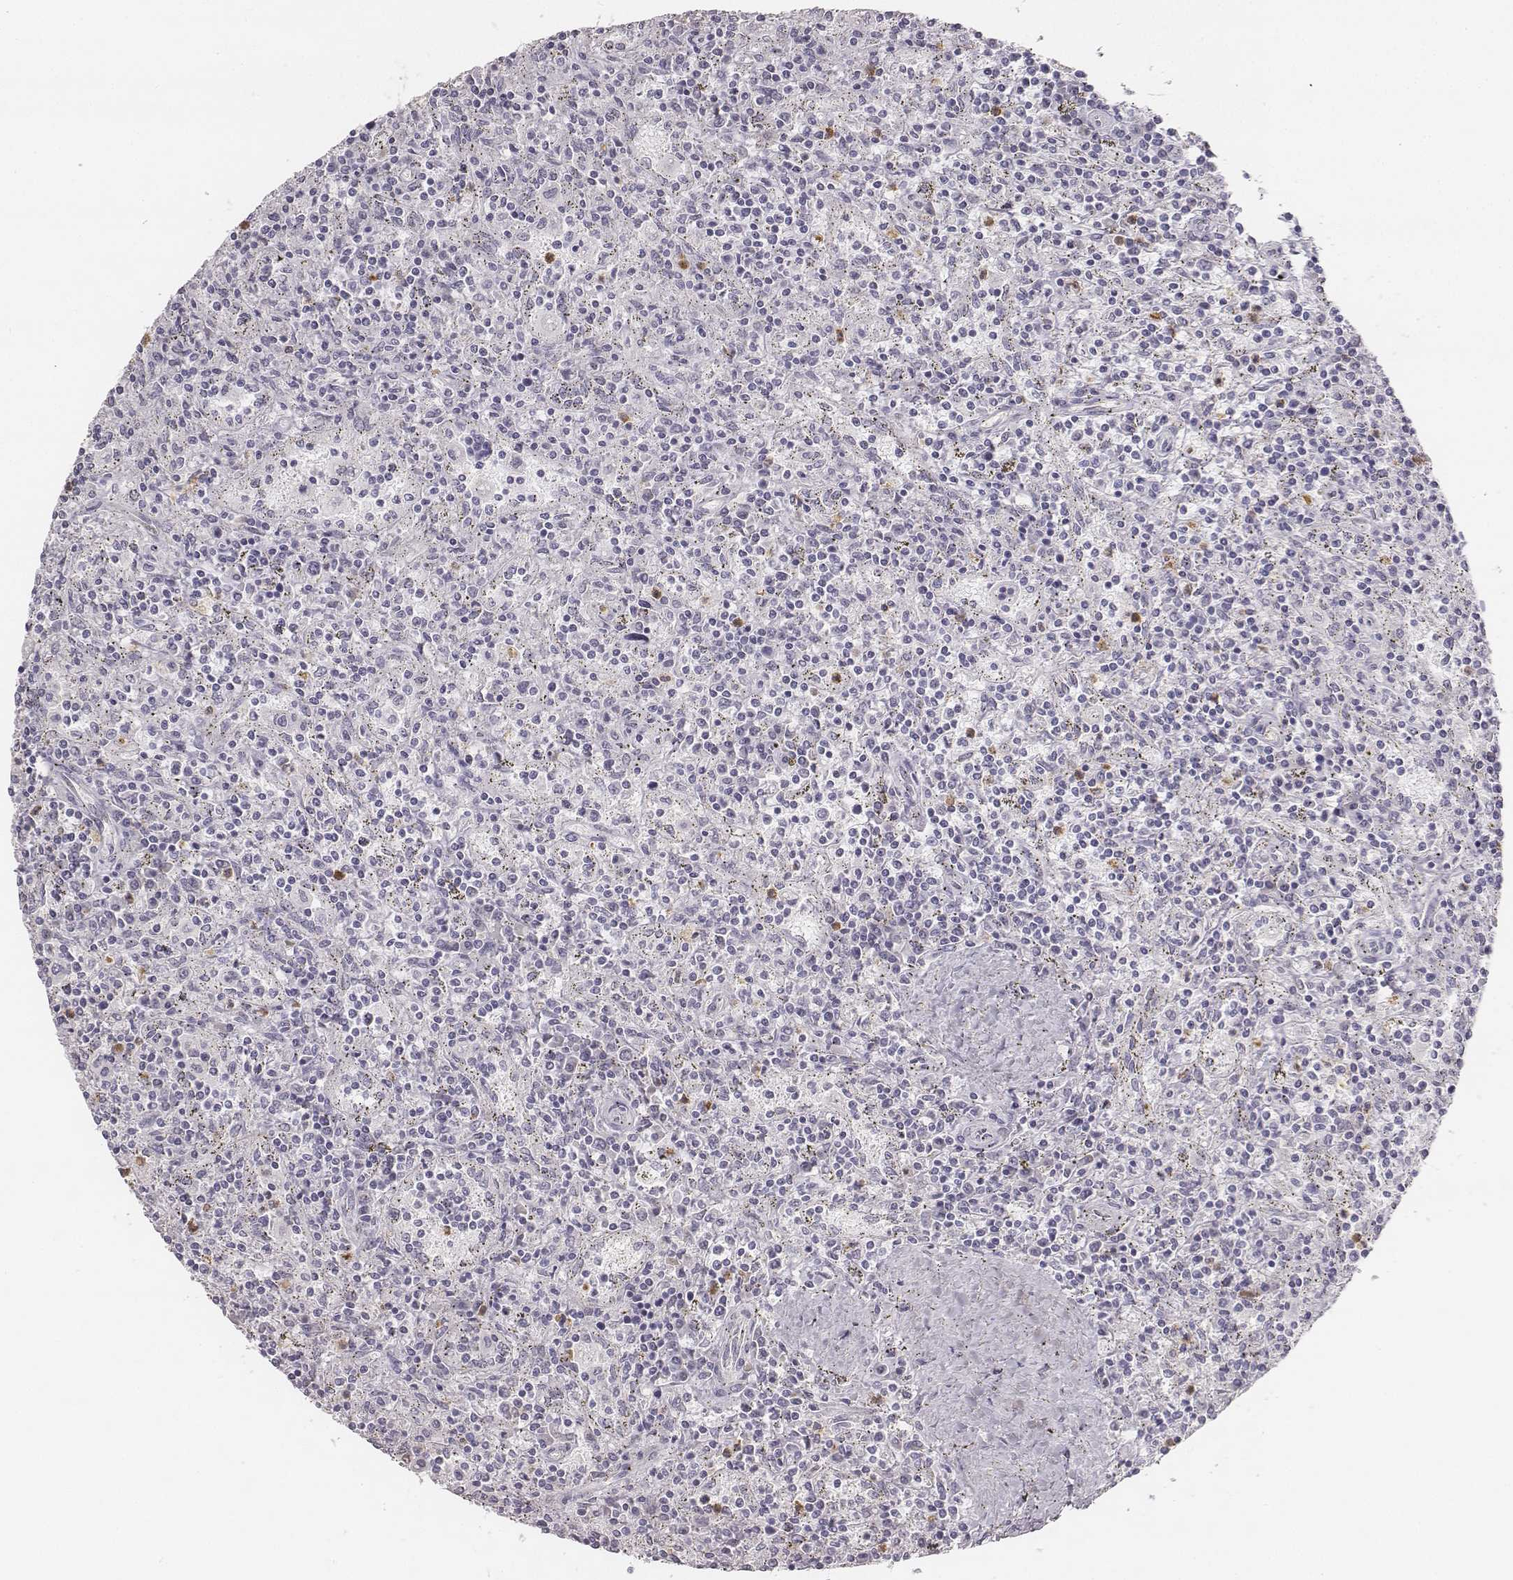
{"staining": {"intensity": "negative", "quantity": "none", "location": "none"}, "tissue": "lymphoma", "cell_type": "Tumor cells", "image_type": "cancer", "snomed": [{"axis": "morphology", "description": "Malignant lymphoma, non-Hodgkin's type, Low grade"}, {"axis": "topography", "description": "Spleen"}], "caption": "This micrograph is of malignant lymphoma, non-Hodgkin's type (low-grade) stained with immunohistochemistry to label a protein in brown with the nuclei are counter-stained blue. There is no positivity in tumor cells. (Stains: DAB (3,3'-diaminobenzidine) immunohistochemistry (IHC) with hematoxylin counter stain, Microscopy: brightfield microscopy at high magnification).", "gene": "KCNJ12", "patient": {"sex": "male", "age": 62}}